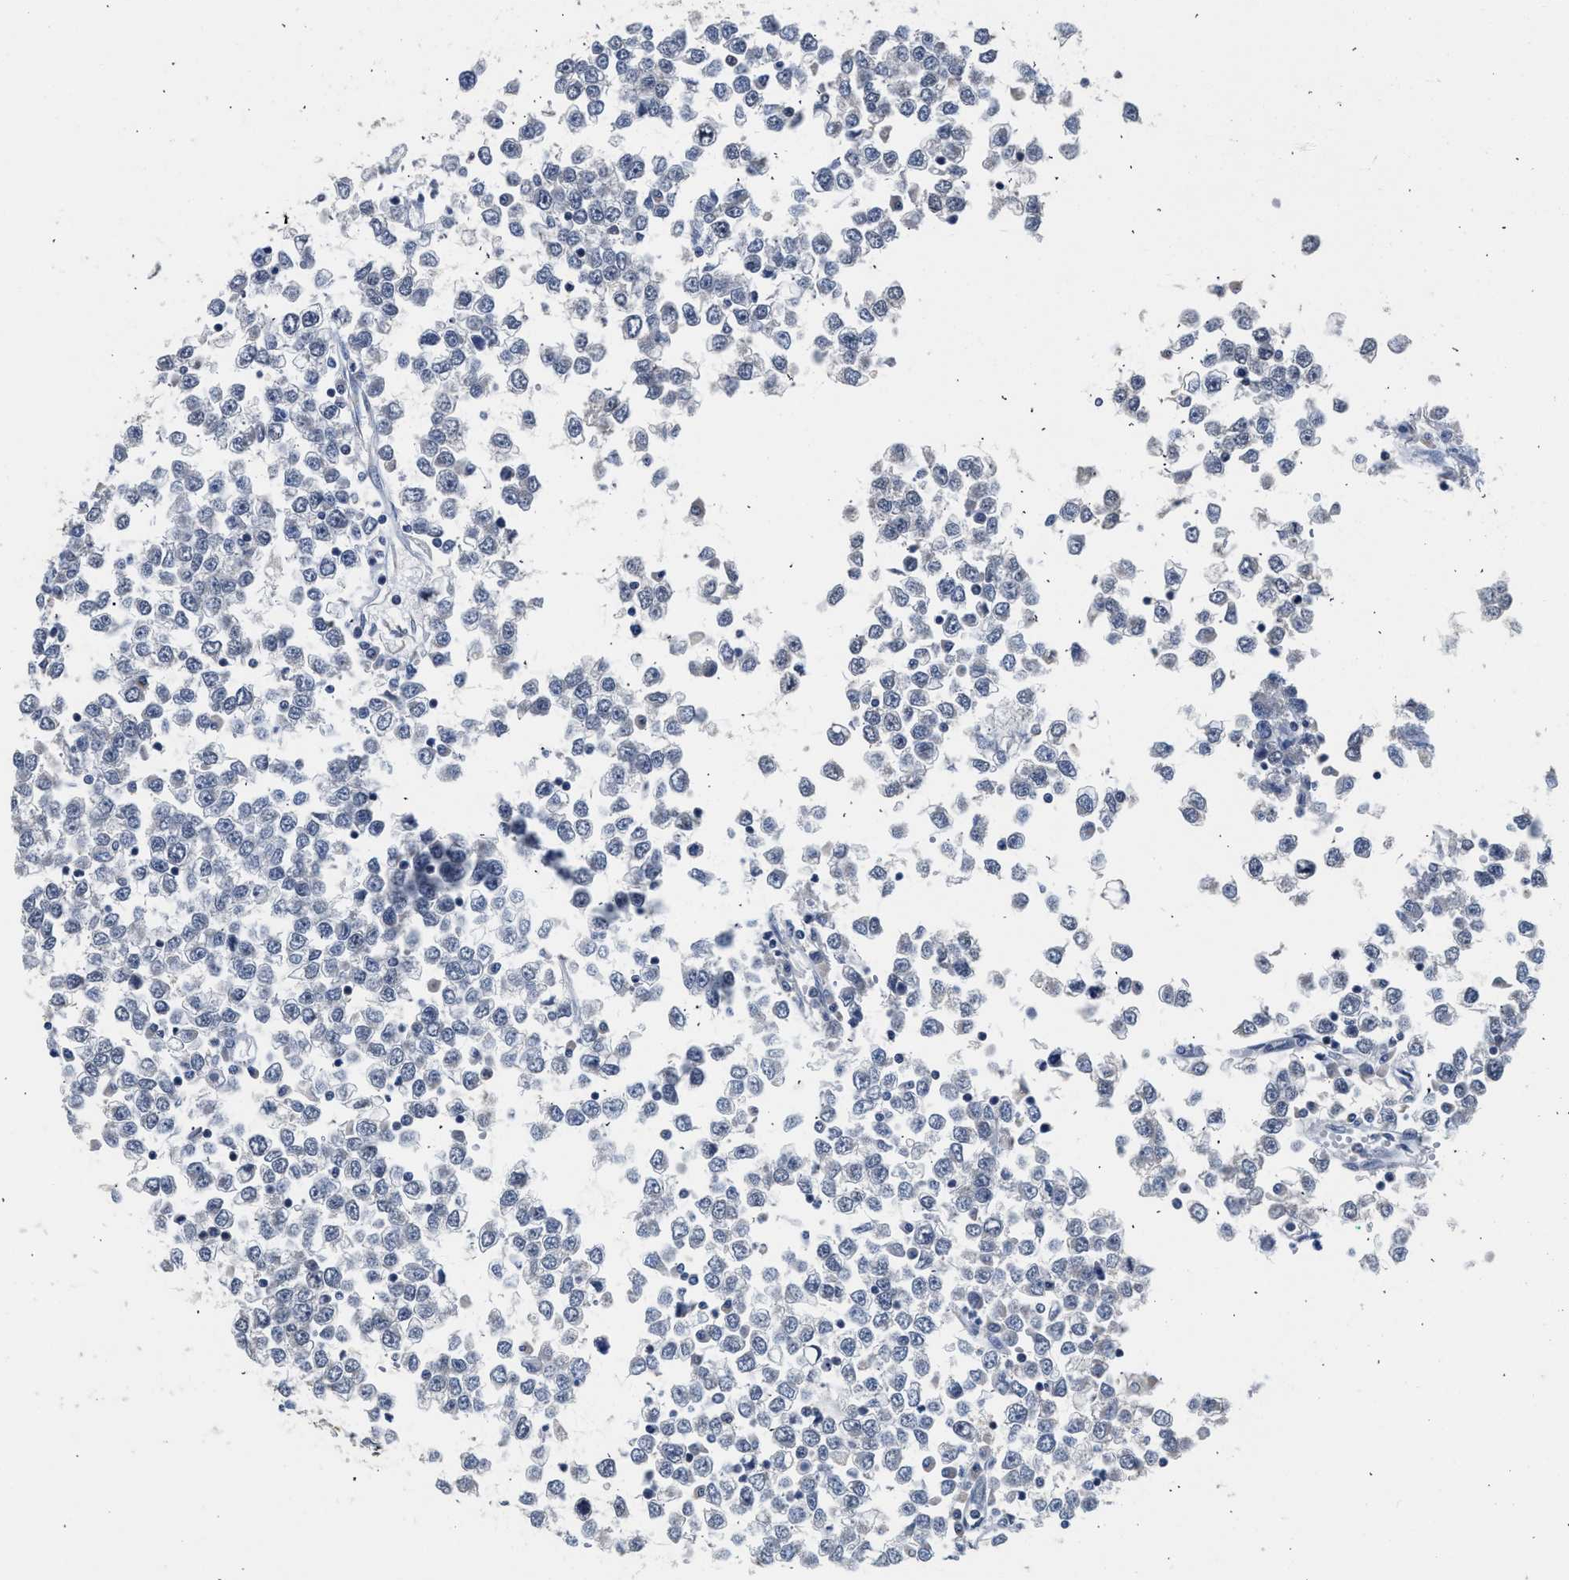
{"staining": {"intensity": "negative", "quantity": "none", "location": "none"}, "tissue": "testis cancer", "cell_type": "Tumor cells", "image_type": "cancer", "snomed": [{"axis": "morphology", "description": "Seminoma, NOS"}, {"axis": "topography", "description": "Testis"}], "caption": "There is no significant expression in tumor cells of testis cancer.", "gene": "CSF3R", "patient": {"sex": "male", "age": 65}}